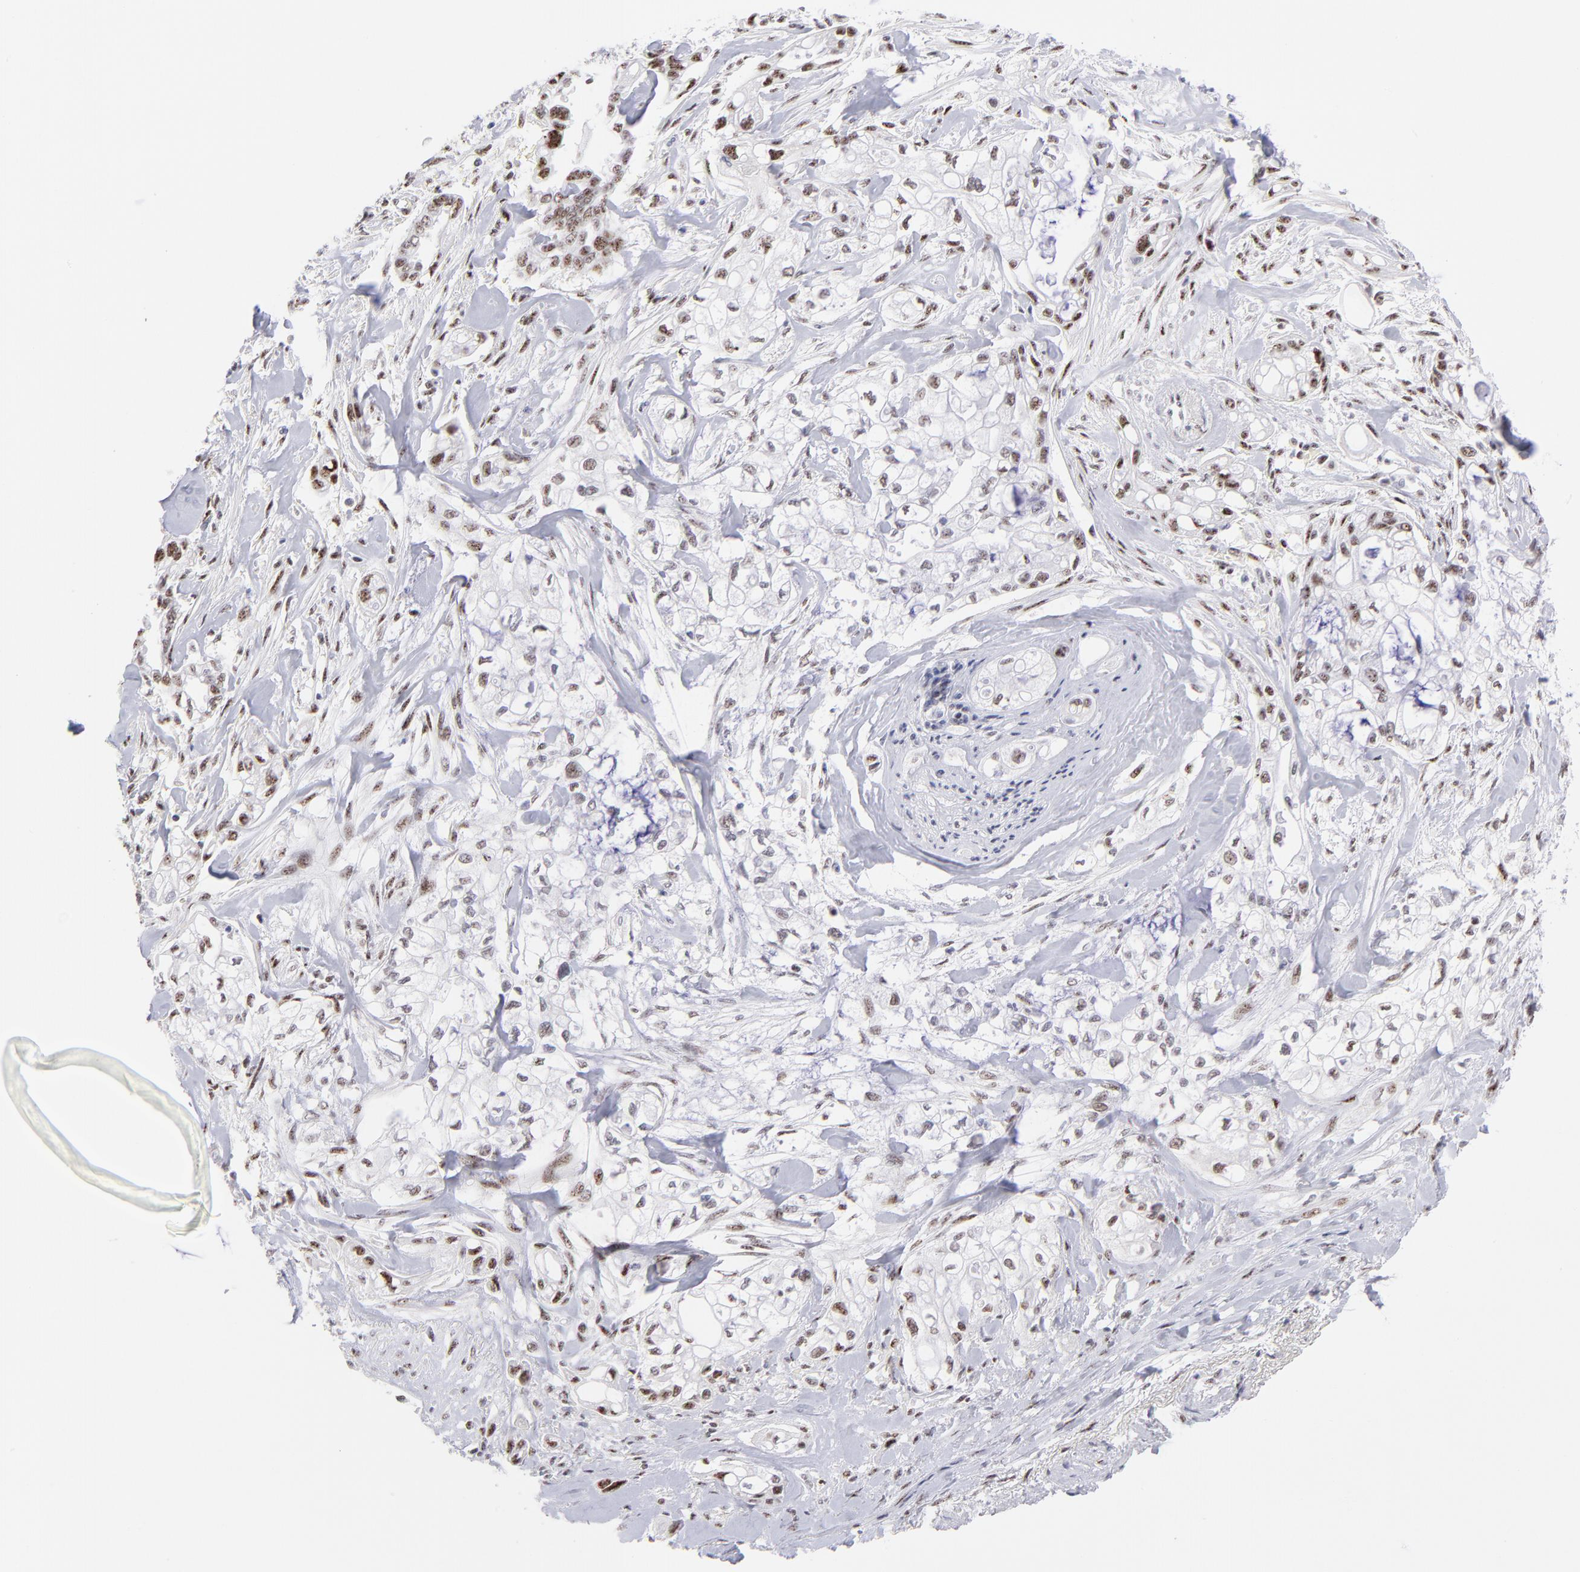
{"staining": {"intensity": "moderate", "quantity": ">75%", "location": "nuclear"}, "tissue": "pancreatic cancer", "cell_type": "Tumor cells", "image_type": "cancer", "snomed": [{"axis": "morphology", "description": "Normal tissue, NOS"}, {"axis": "topography", "description": "Pancreas"}], "caption": "The micrograph demonstrates immunohistochemical staining of pancreatic cancer. There is moderate nuclear expression is seen in about >75% of tumor cells.", "gene": "CDC25C", "patient": {"sex": "male", "age": 42}}